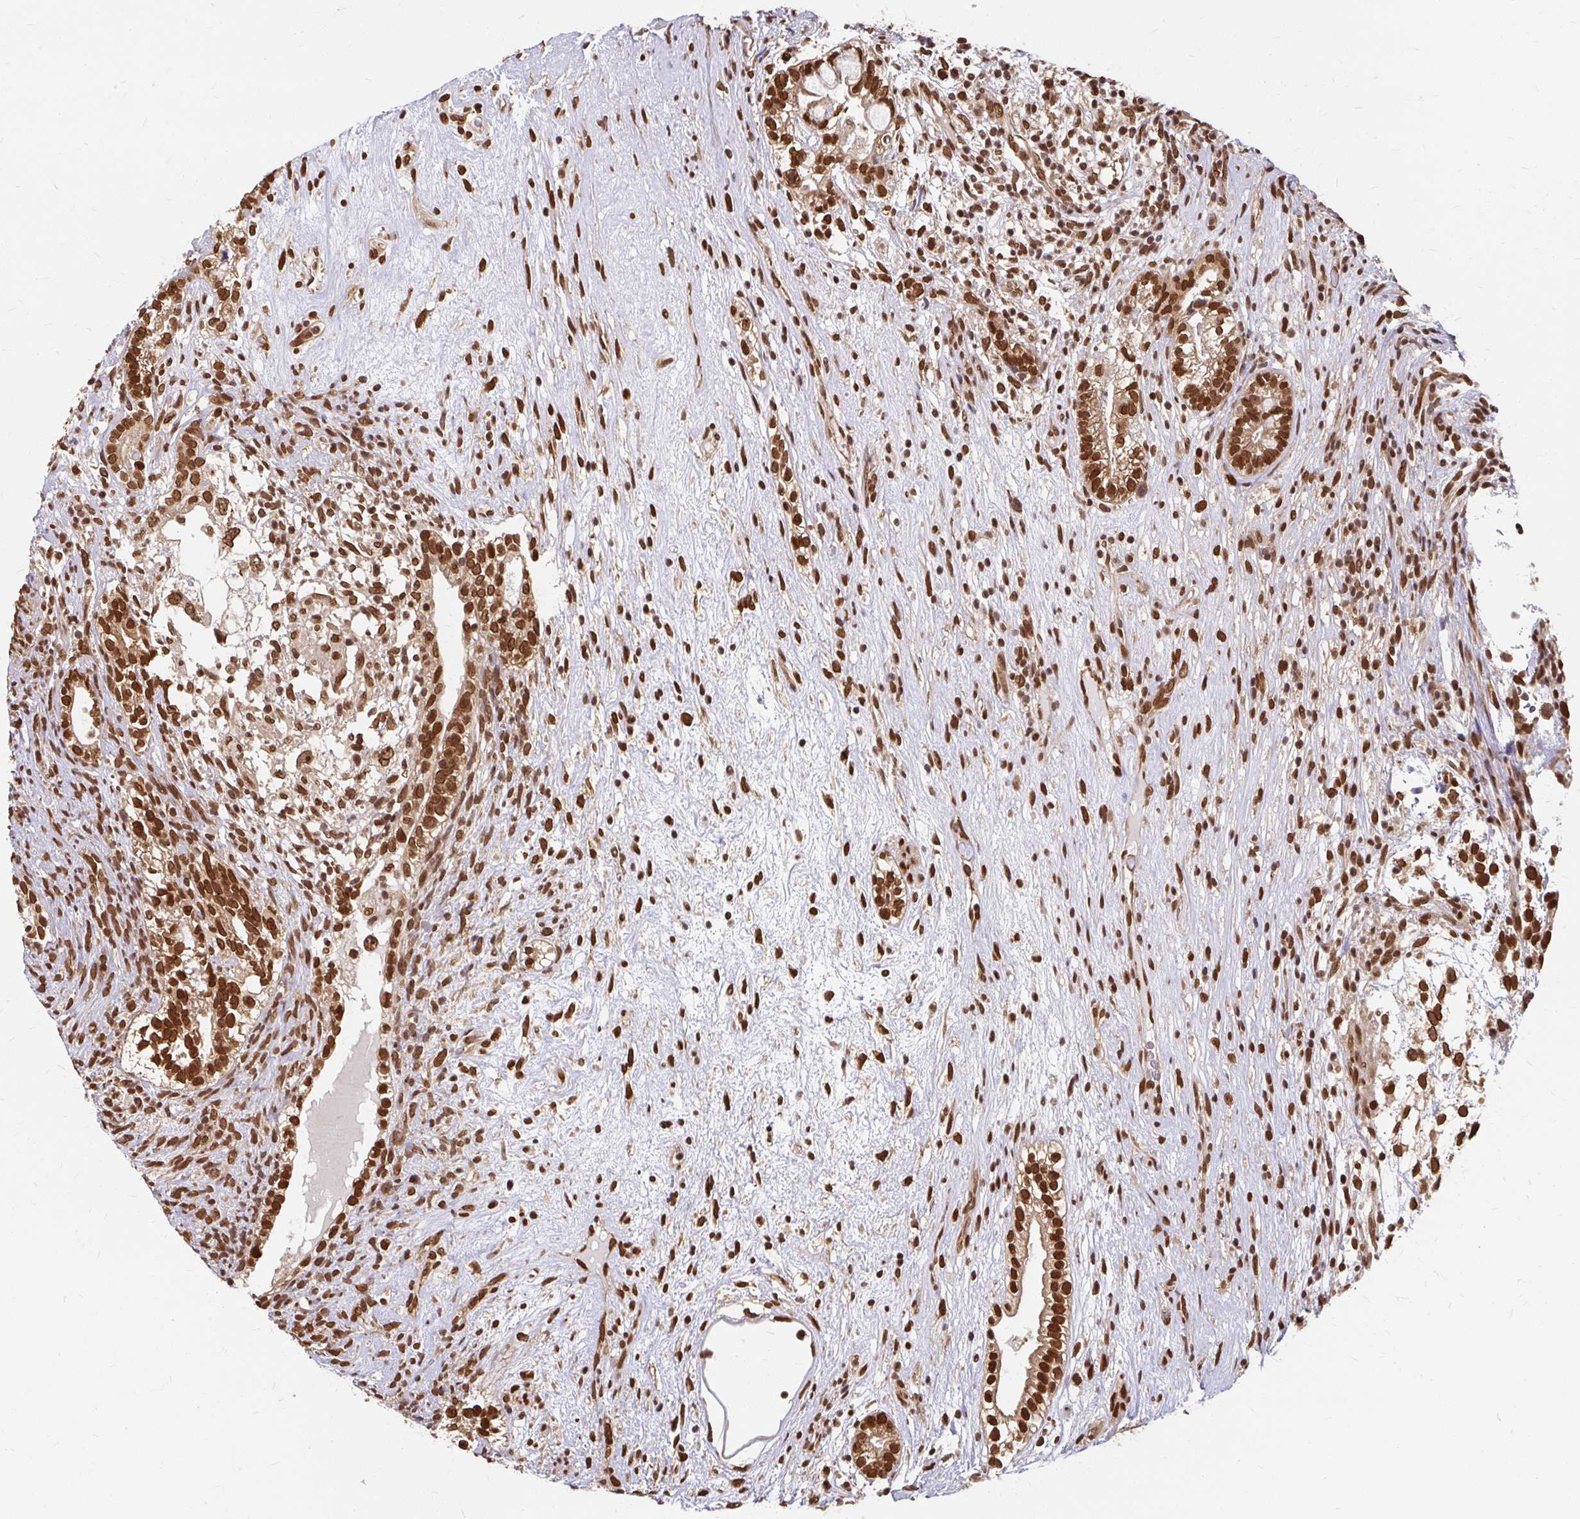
{"staining": {"intensity": "strong", "quantity": ">75%", "location": "nuclear"}, "tissue": "testis cancer", "cell_type": "Tumor cells", "image_type": "cancer", "snomed": [{"axis": "morphology", "description": "Seminoma, NOS"}, {"axis": "morphology", "description": "Carcinoma, Embryonal, NOS"}, {"axis": "topography", "description": "Testis"}], "caption": "Immunohistochemical staining of testis cancer (embryonal carcinoma) demonstrates high levels of strong nuclear positivity in approximately >75% of tumor cells.", "gene": "XPO1", "patient": {"sex": "male", "age": 41}}